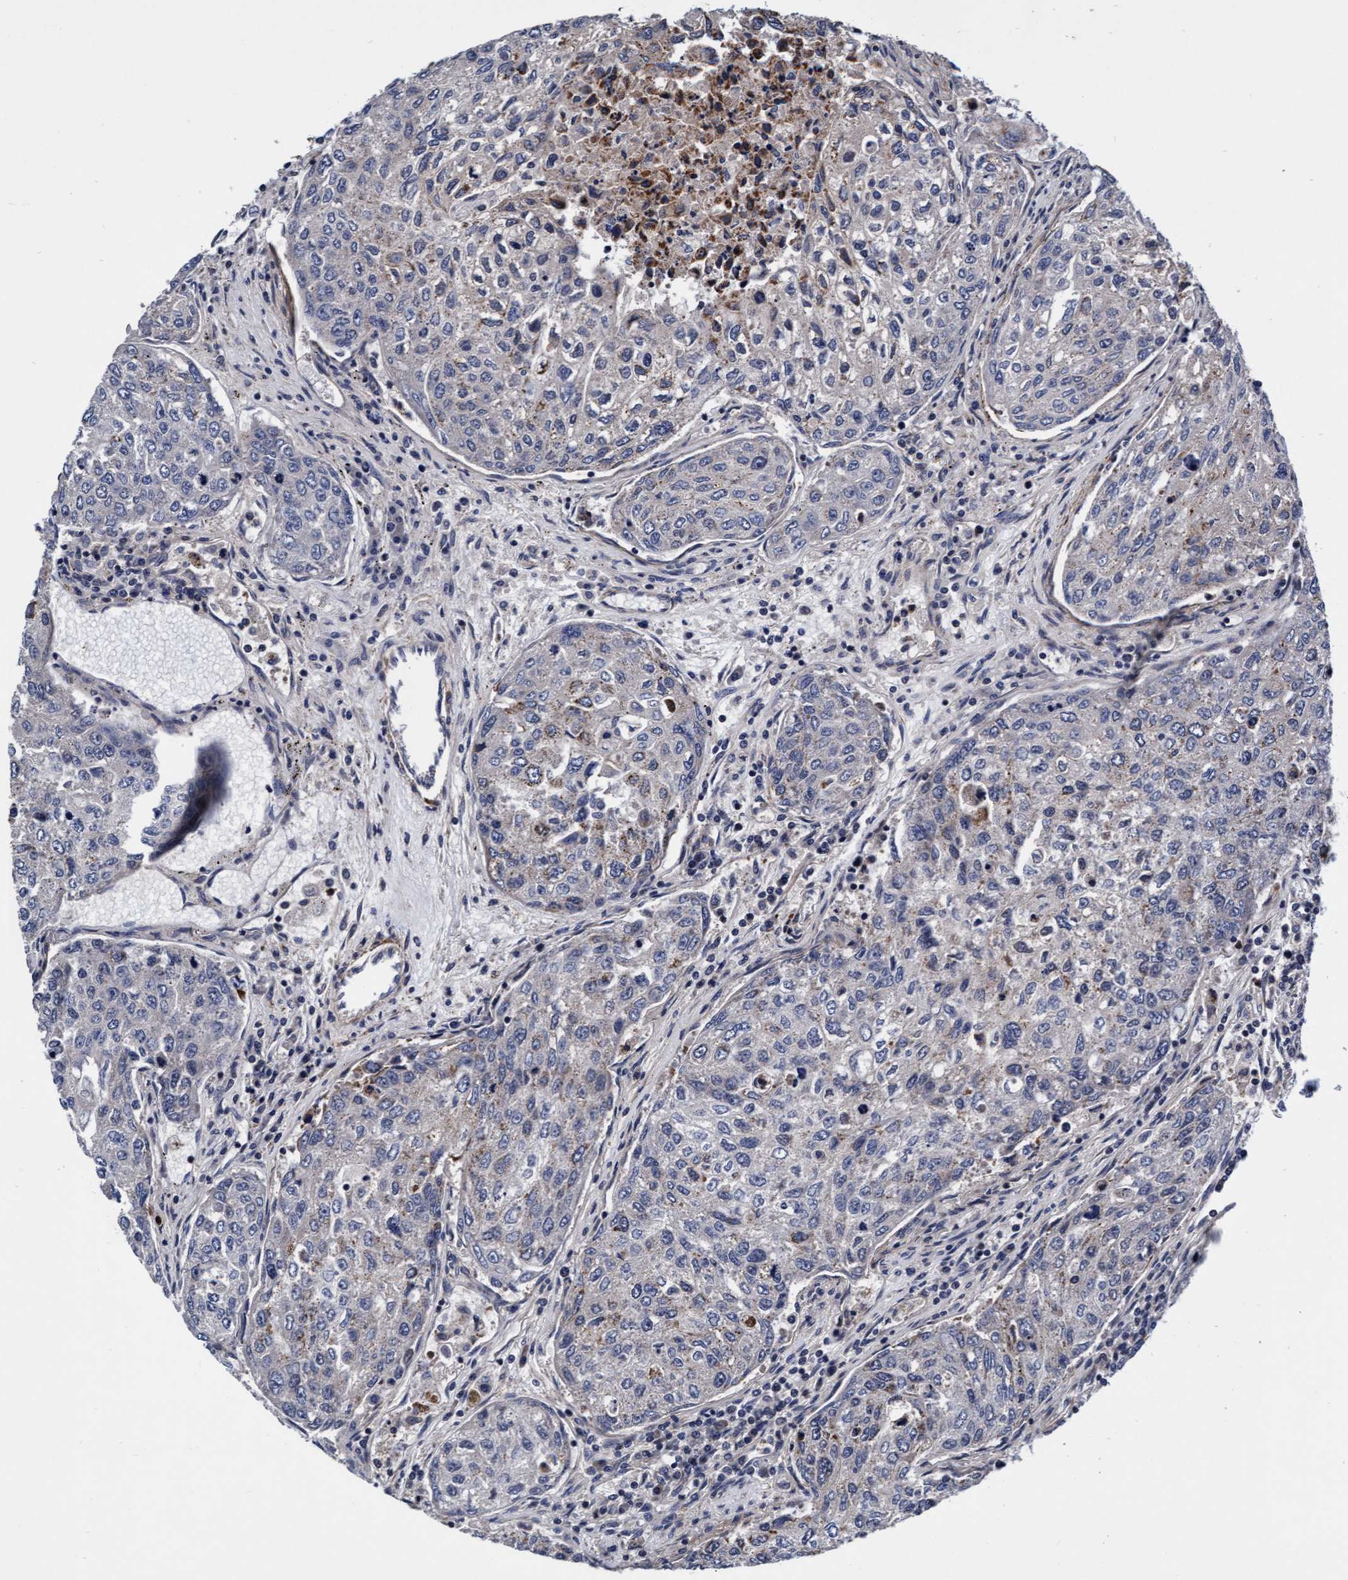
{"staining": {"intensity": "weak", "quantity": "<25%", "location": "cytoplasmic/membranous"}, "tissue": "urothelial cancer", "cell_type": "Tumor cells", "image_type": "cancer", "snomed": [{"axis": "morphology", "description": "Urothelial carcinoma, High grade"}, {"axis": "topography", "description": "Lymph node"}, {"axis": "topography", "description": "Urinary bladder"}], "caption": "A high-resolution image shows immunohistochemistry (IHC) staining of urothelial cancer, which exhibits no significant expression in tumor cells.", "gene": "EFCAB13", "patient": {"sex": "male", "age": 51}}